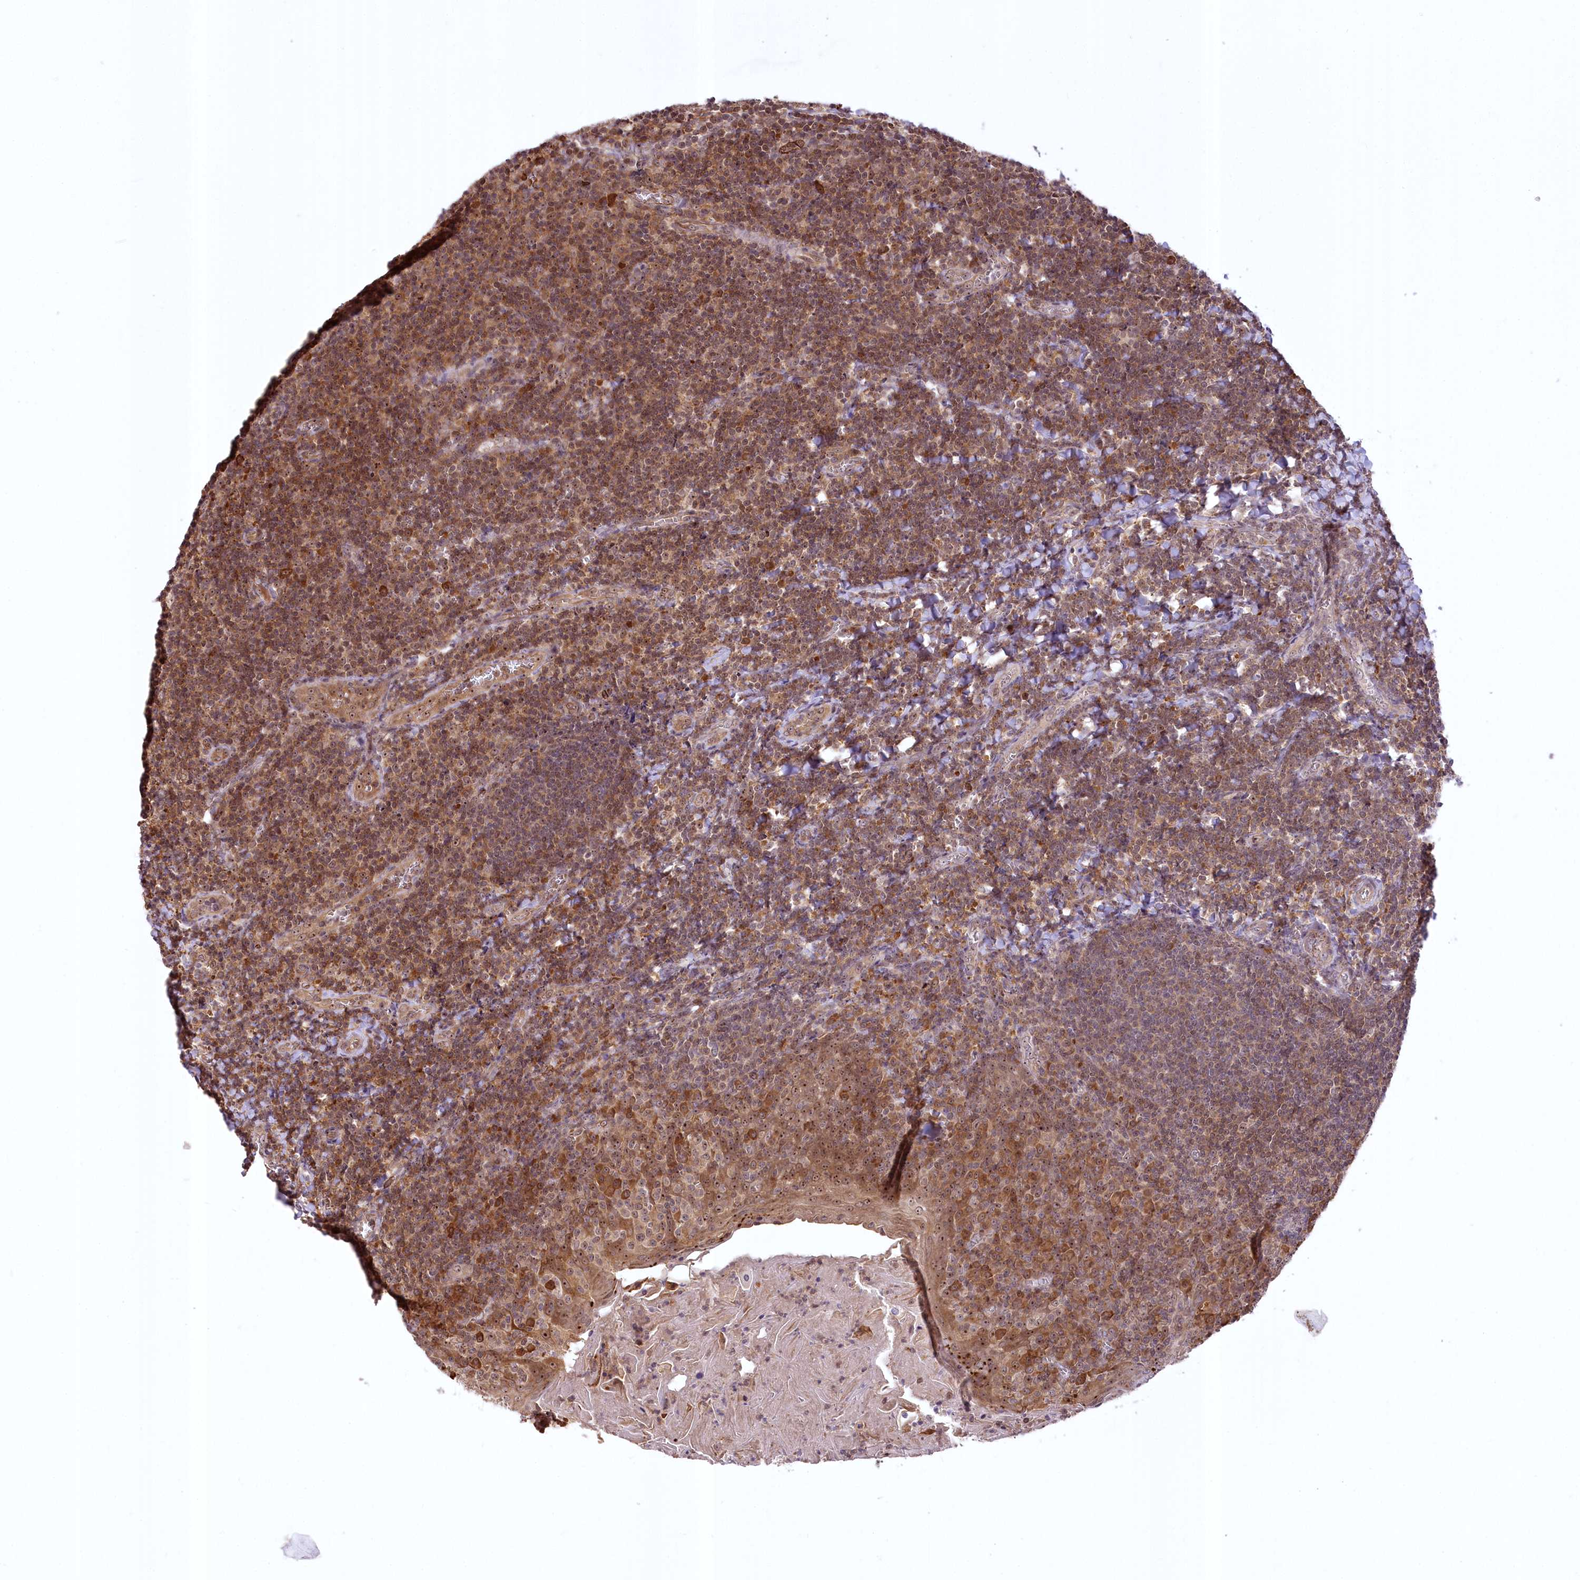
{"staining": {"intensity": "moderate", "quantity": ">75%", "location": "cytoplasmic/membranous,nuclear"}, "tissue": "tonsil", "cell_type": "Germinal center cells", "image_type": "normal", "snomed": [{"axis": "morphology", "description": "Normal tissue, NOS"}, {"axis": "topography", "description": "Tonsil"}], "caption": "Protein staining of normal tonsil shows moderate cytoplasmic/membranous,nuclear staining in about >75% of germinal center cells.", "gene": "SERGEF", "patient": {"sex": "male", "age": 27}}